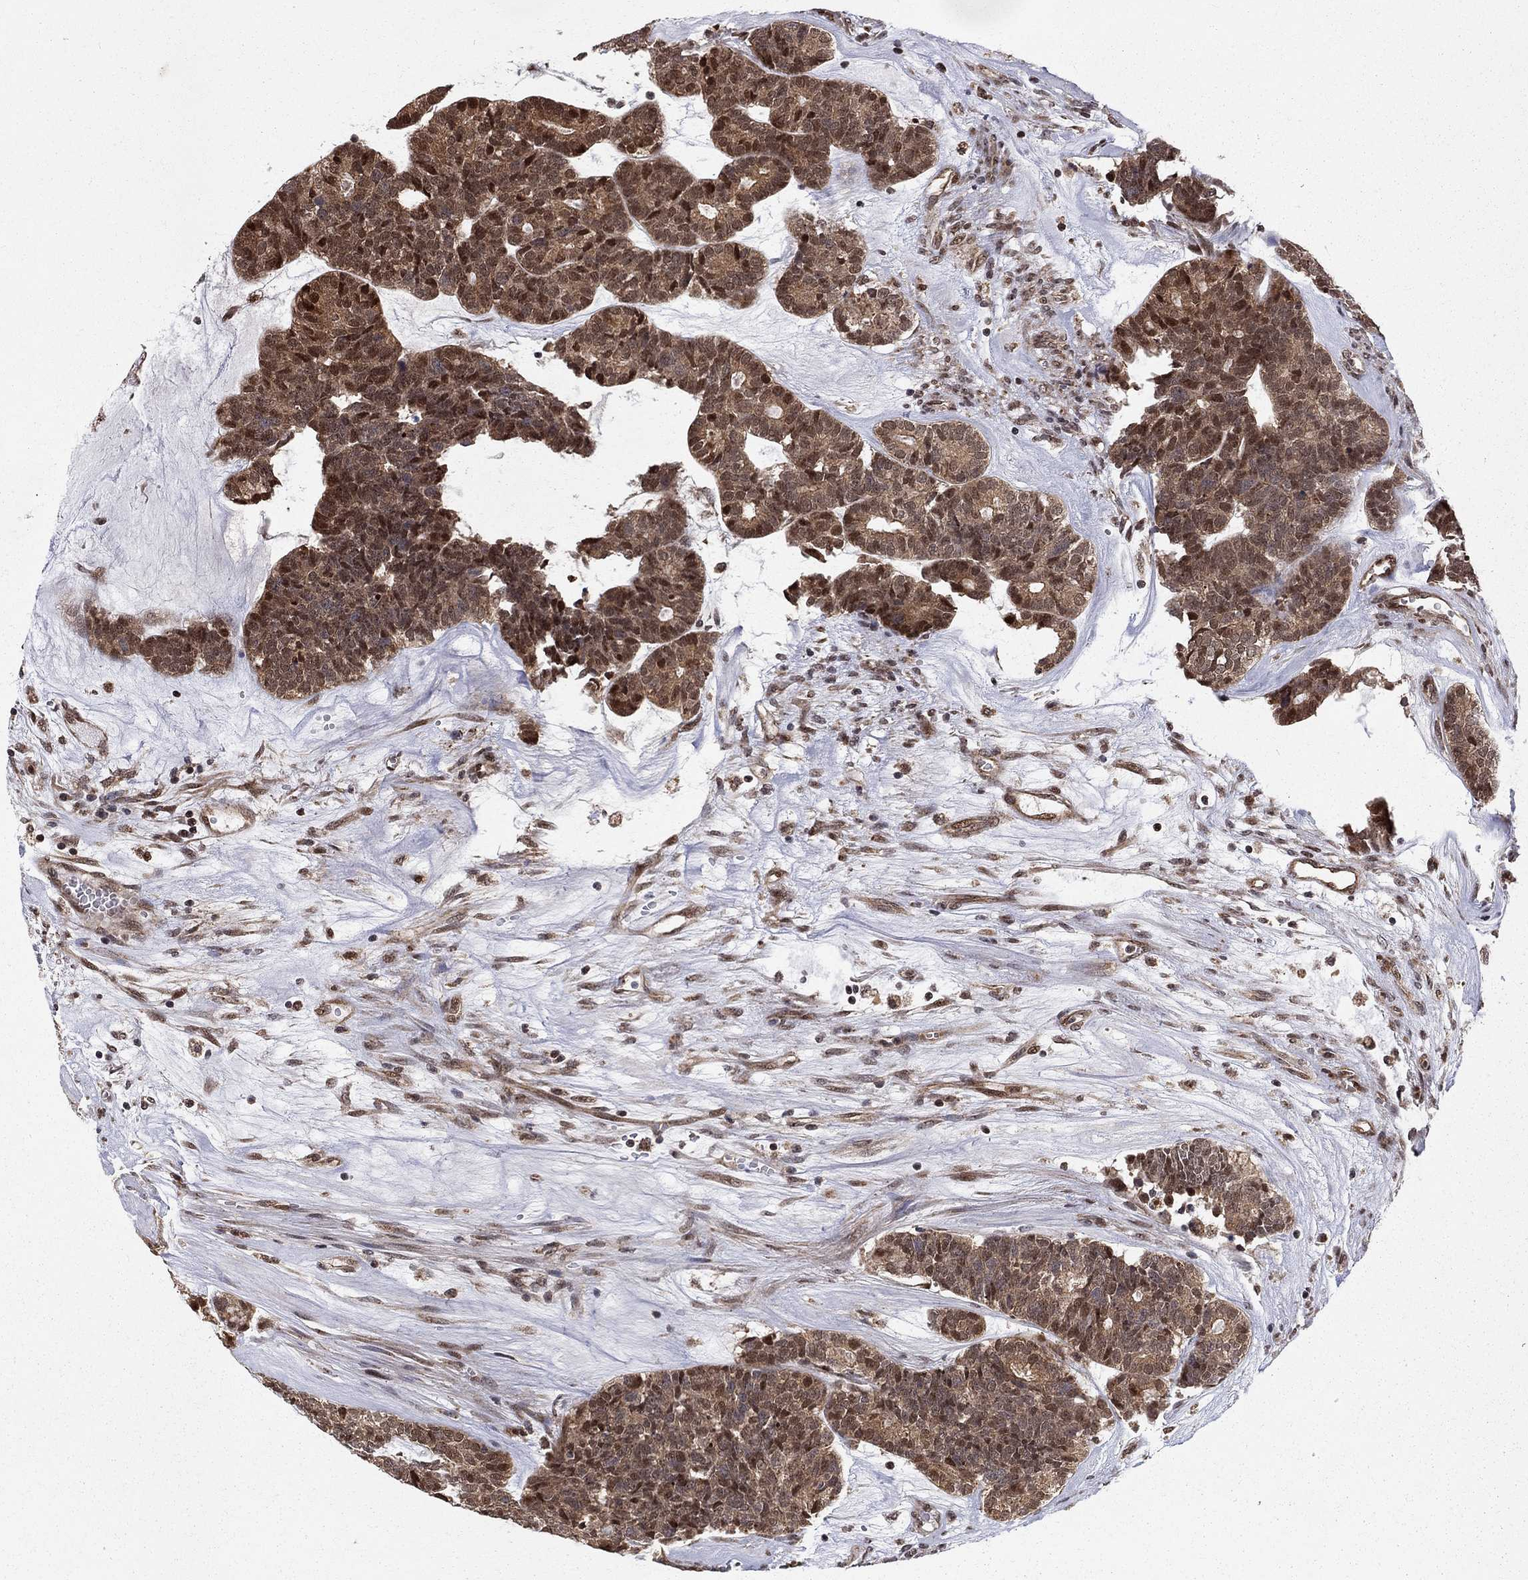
{"staining": {"intensity": "moderate", "quantity": "25%-75%", "location": "cytoplasmic/membranous,nuclear"}, "tissue": "head and neck cancer", "cell_type": "Tumor cells", "image_type": "cancer", "snomed": [{"axis": "morphology", "description": "Adenocarcinoma, NOS"}, {"axis": "topography", "description": "Head-Neck"}], "caption": "Immunohistochemistry (DAB) staining of head and neck adenocarcinoma reveals moderate cytoplasmic/membranous and nuclear protein expression in approximately 25%-75% of tumor cells.", "gene": "ELOB", "patient": {"sex": "female", "age": 81}}